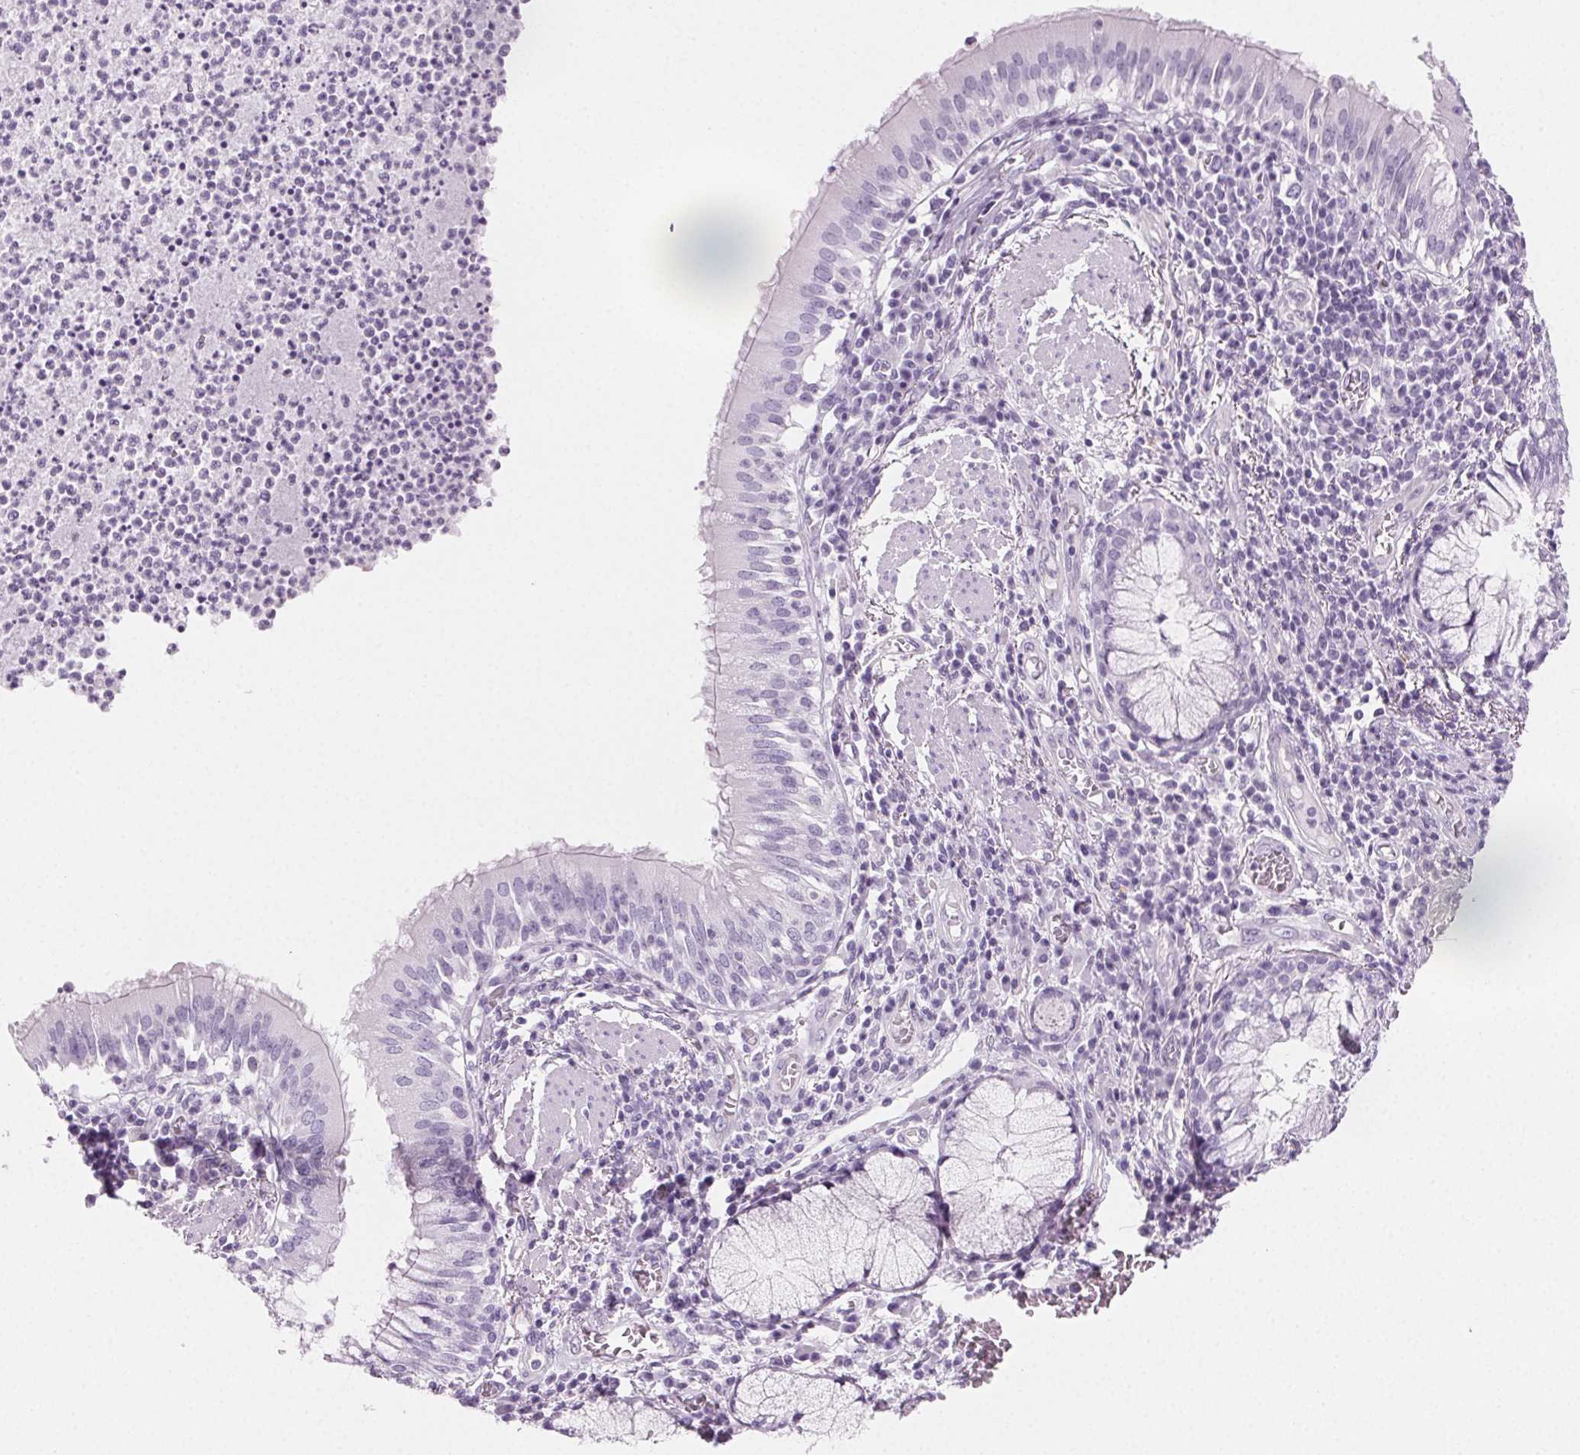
{"staining": {"intensity": "negative", "quantity": "none", "location": "none"}, "tissue": "bronchus", "cell_type": "Respiratory epithelial cells", "image_type": "normal", "snomed": [{"axis": "morphology", "description": "Normal tissue, NOS"}, {"axis": "topography", "description": "Lymph node"}, {"axis": "topography", "description": "Bronchus"}], "caption": "An IHC photomicrograph of unremarkable bronchus is shown. There is no staining in respiratory epithelial cells of bronchus.", "gene": "PRSS1", "patient": {"sex": "male", "age": 56}}